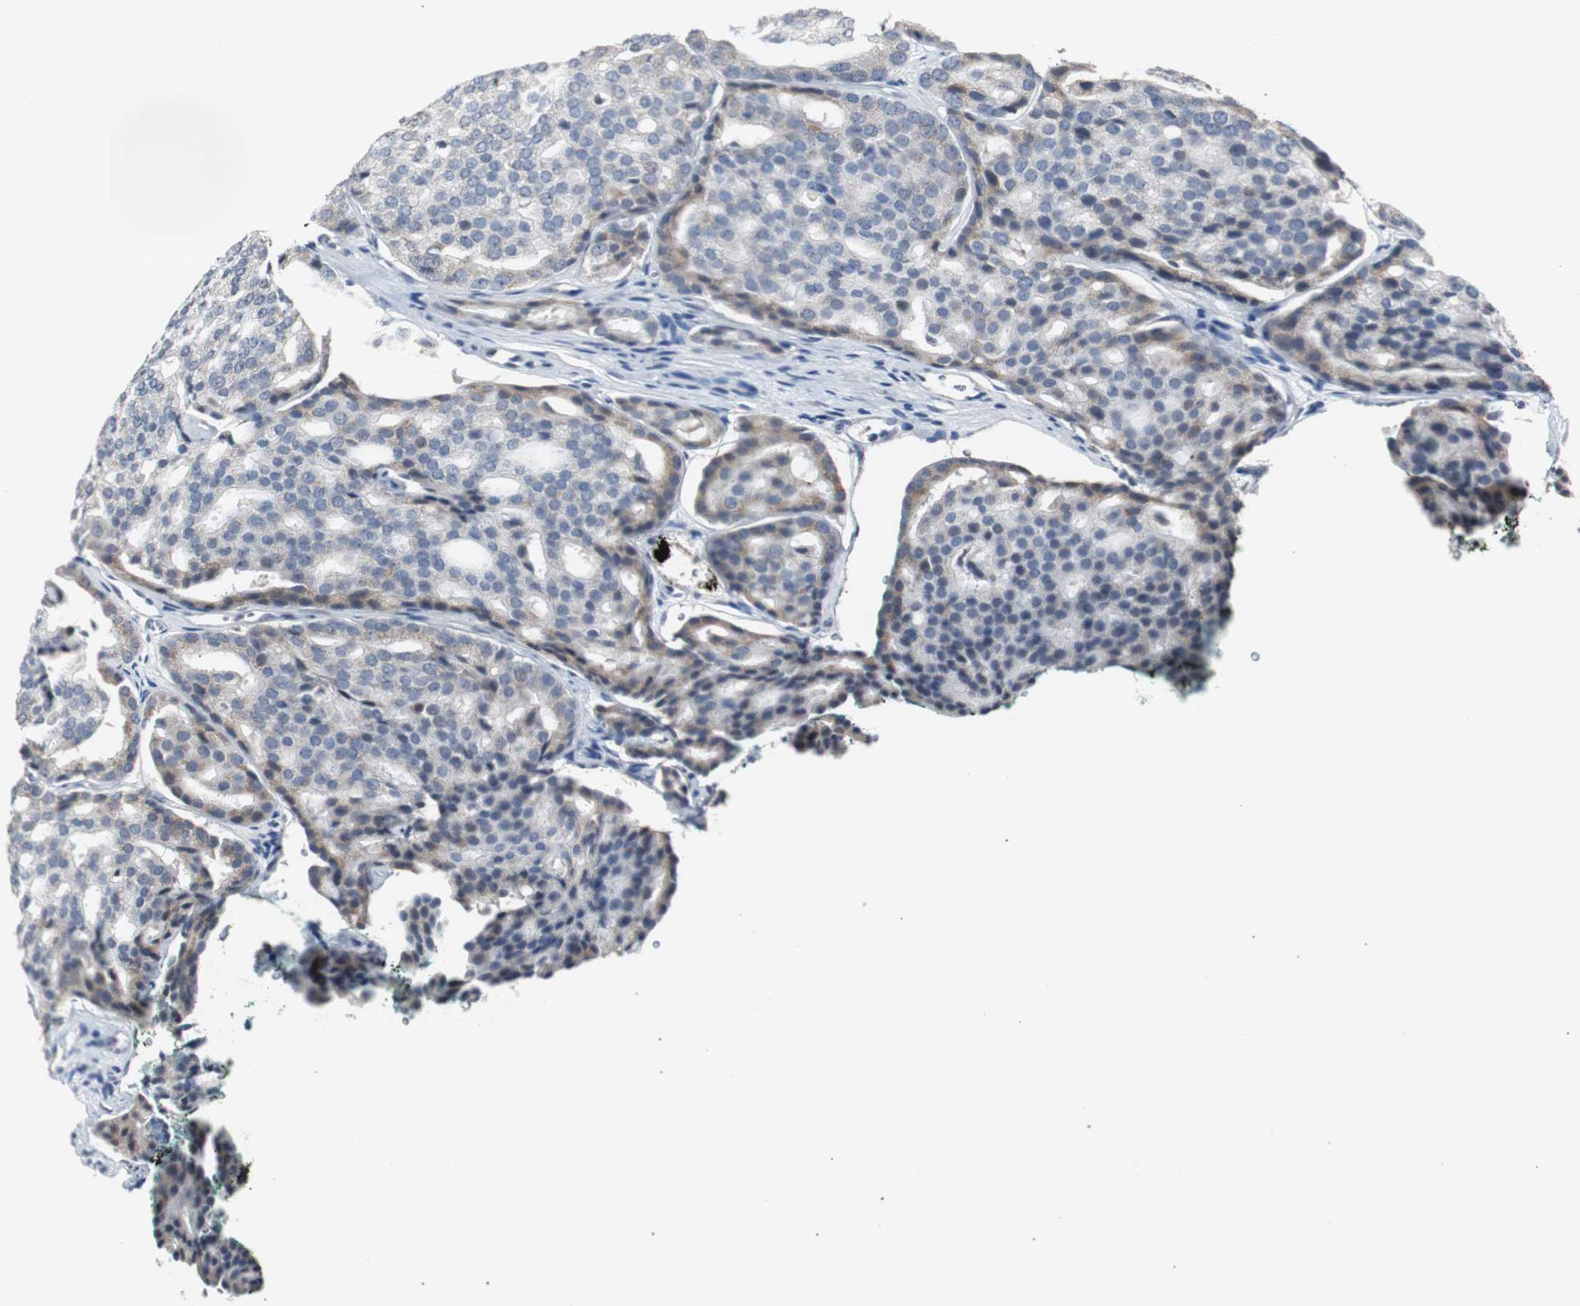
{"staining": {"intensity": "weak", "quantity": "<25%", "location": "cytoplasmic/membranous"}, "tissue": "prostate cancer", "cell_type": "Tumor cells", "image_type": "cancer", "snomed": [{"axis": "morphology", "description": "Adenocarcinoma, High grade"}, {"axis": "topography", "description": "Prostate"}], "caption": "High power microscopy micrograph of an immunohistochemistry (IHC) image of prostate cancer, revealing no significant staining in tumor cells.", "gene": "SOX30", "patient": {"sex": "male", "age": 64}}